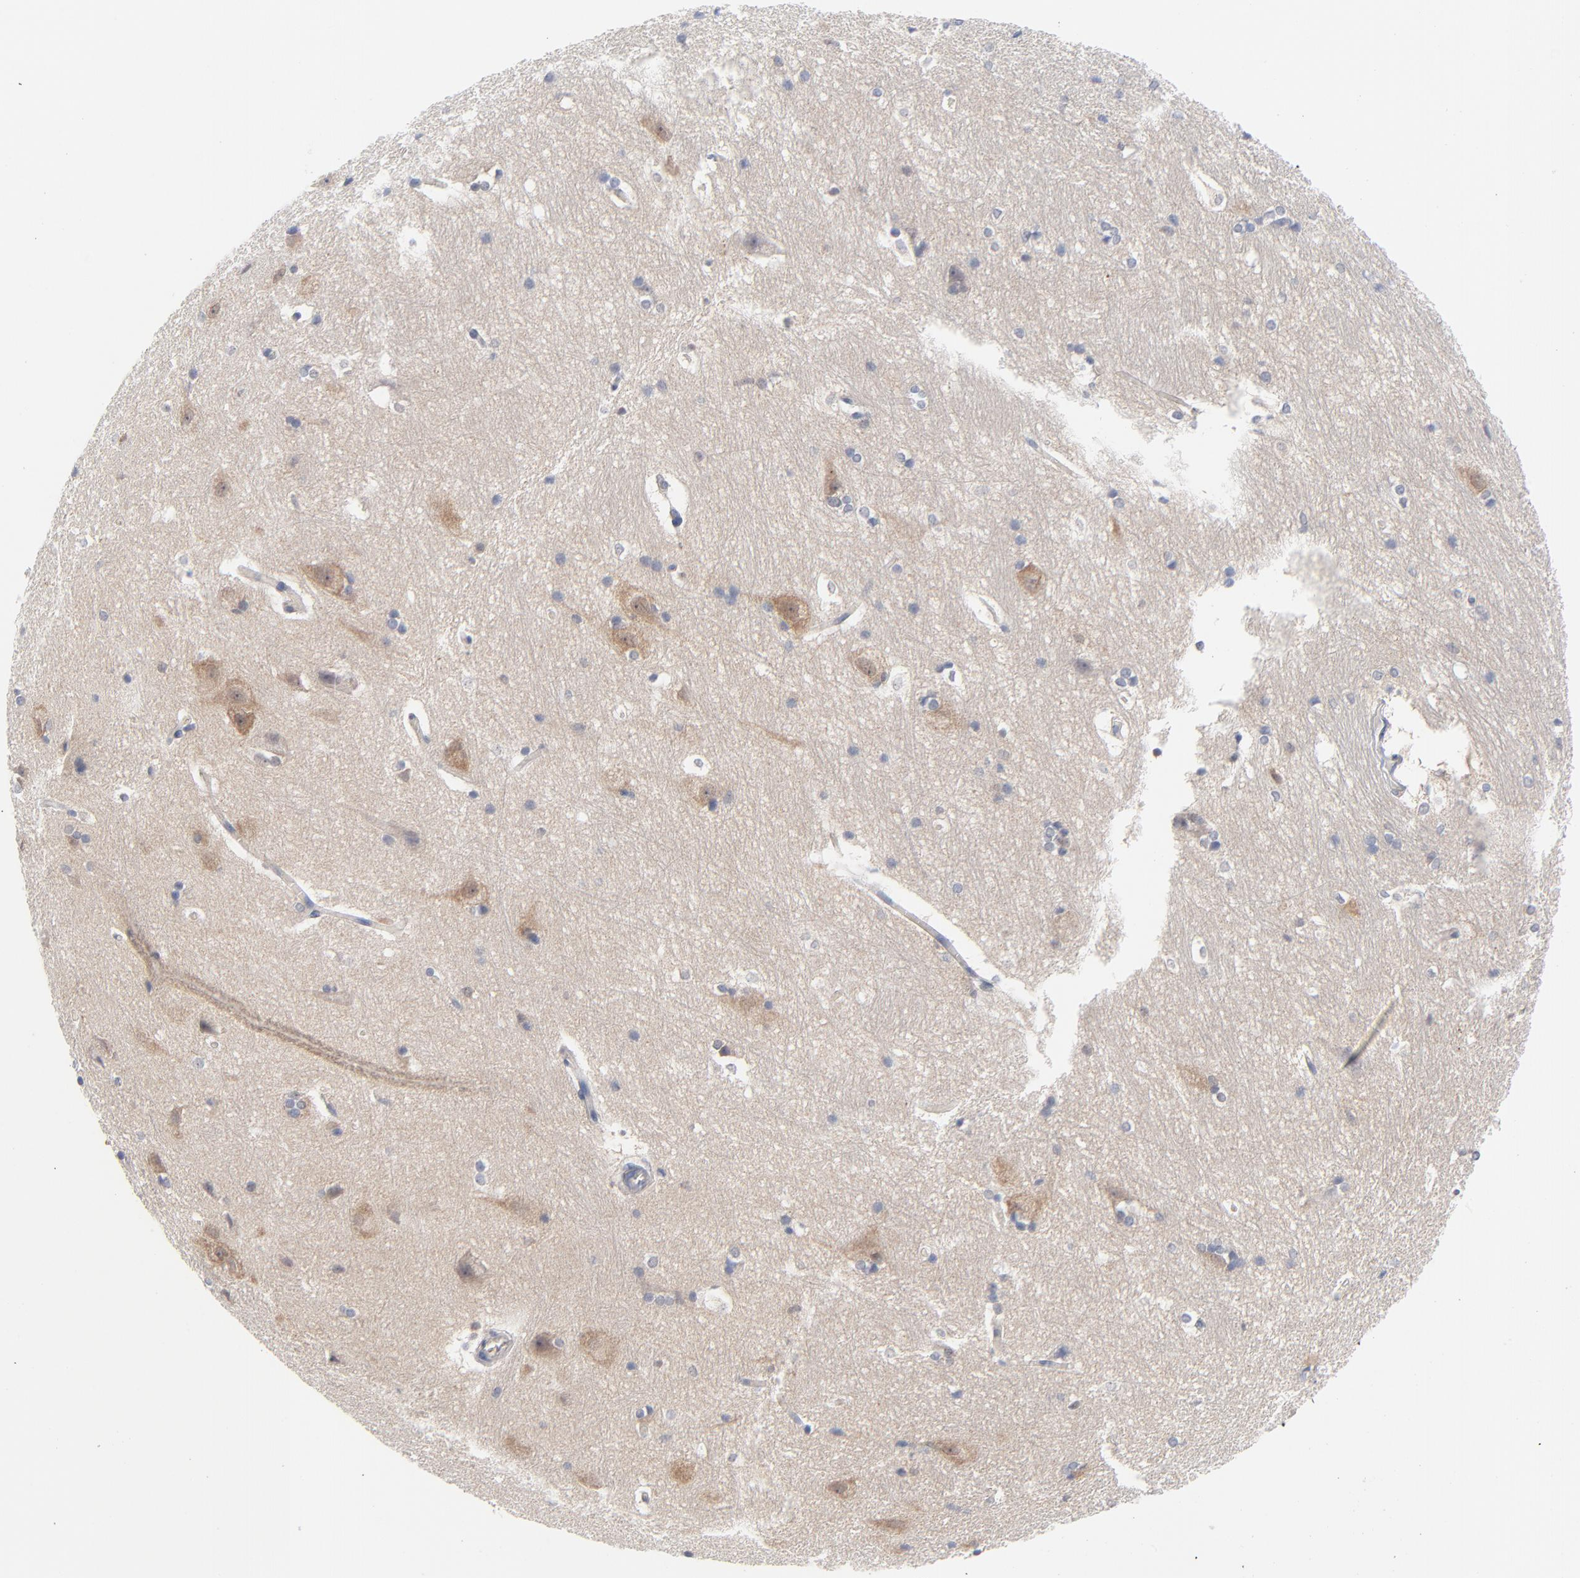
{"staining": {"intensity": "negative", "quantity": "none", "location": "none"}, "tissue": "hippocampus", "cell_type": "Glial cells", "image_type": "normal", "snomed": [{"axis": "morphology", "description": "Normal tissue, NOS"}, {"axis": "topography", "description": "Hippocampus"}], "caption": "The micrograph reveals no staining of glial cells in normal hippocampus.", "gene": "CAB39L", "patient": {"sex": "female", "age": 19}}